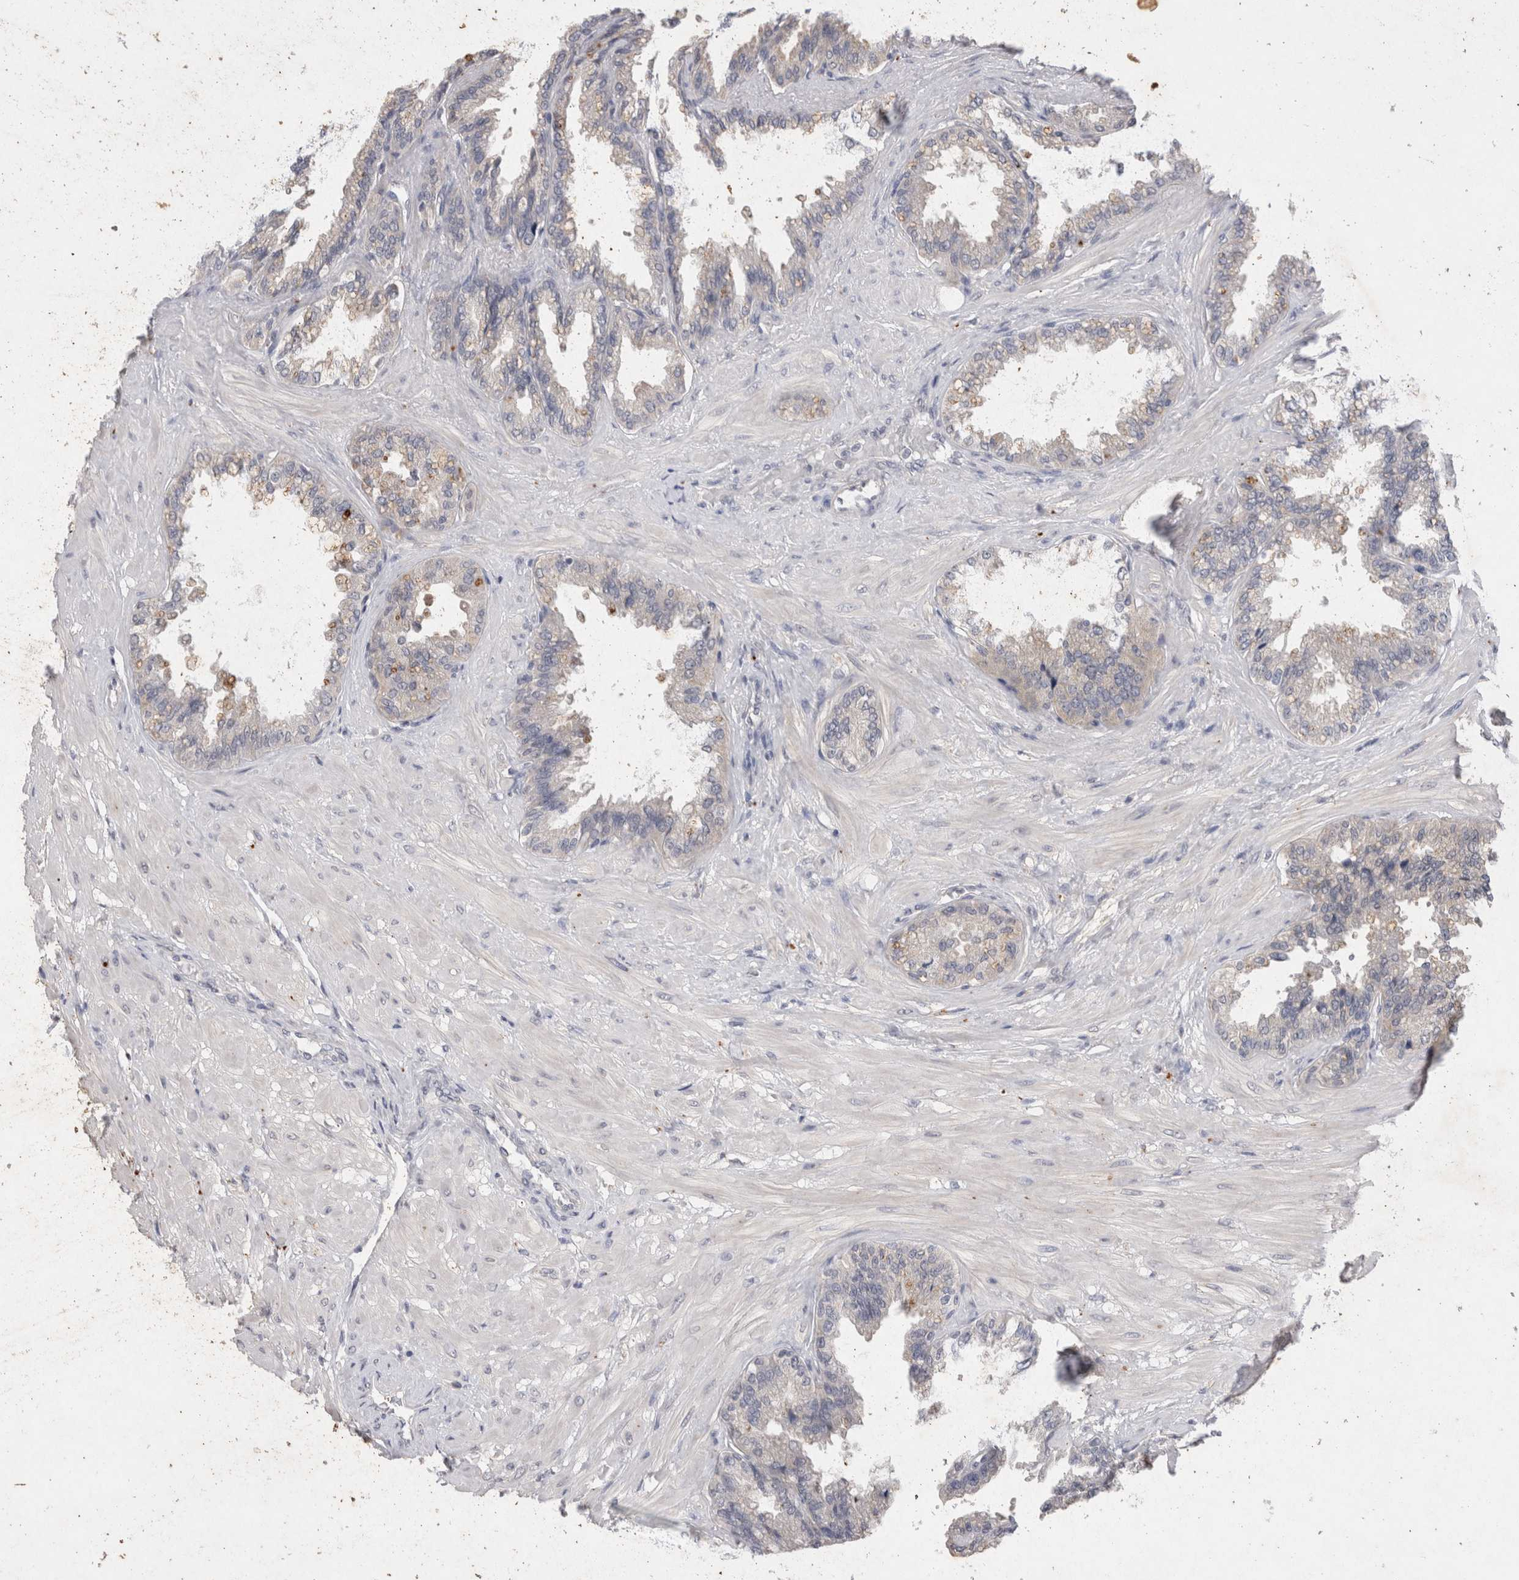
{"staining": {"intensity": "negative", "quantity": "none", "location": "none"}, "tissue": "seminal vesicle", "cell_type": "Glandular cells", "image_type": "normal", "snomed": [{"axis": "morphology", "description": "Normal tissue, NOS"}, {"axis": "topography", "description": "Seminal veicle"}], "caption": "Human seminal vesicle stained for a protein using immunohistochemistry (IHC) shows no staining in glandular cells.", "gene": "RASSF3", "patient": {"sex": "male", "age": 46}}